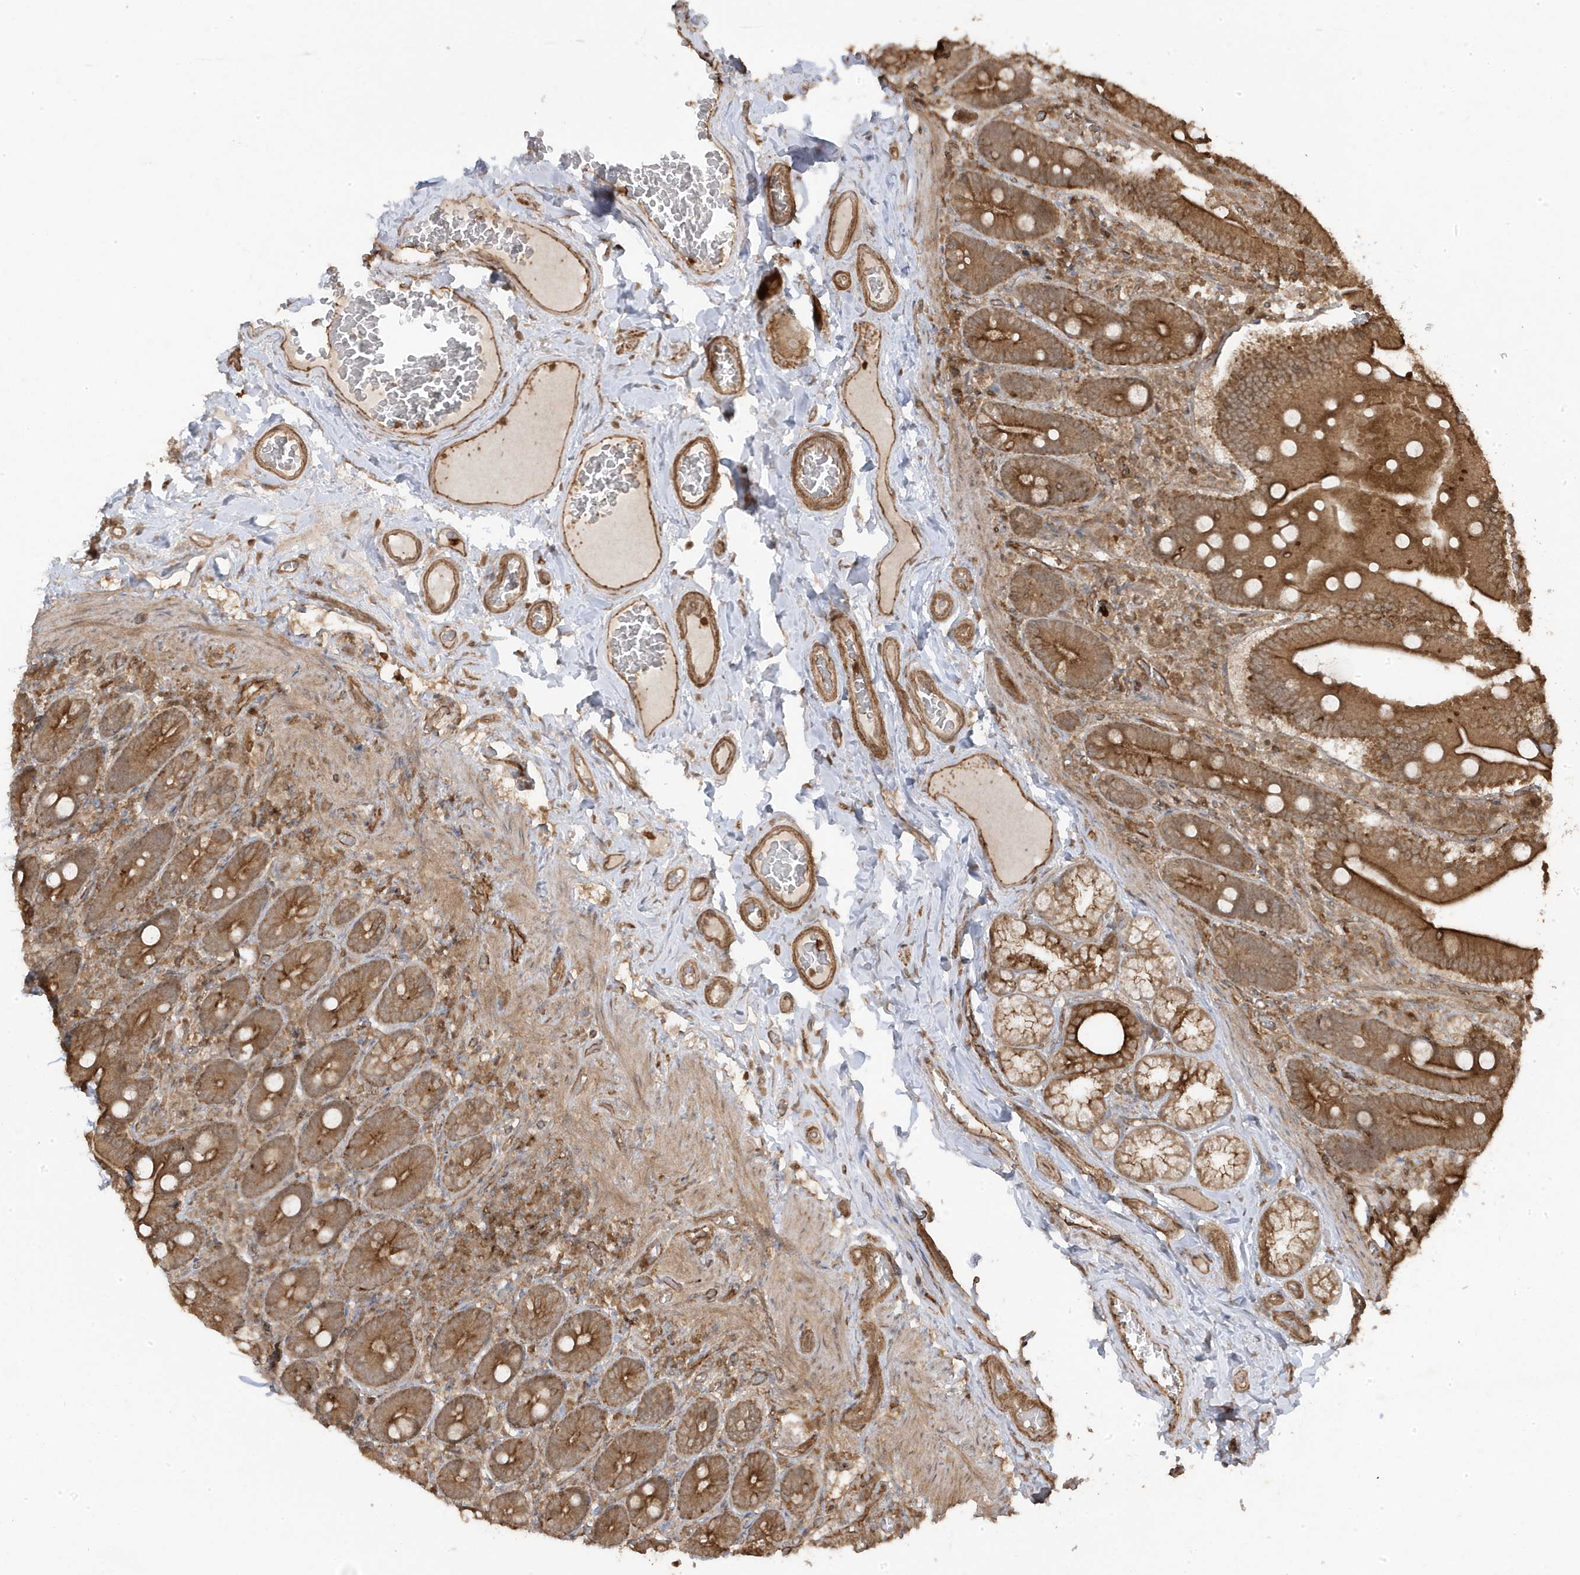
{"staining": {"intensity": "strong", "quantity": ">75%", "location": "cytoplasmic/membranous"}, "tissue": "duodenum", "cell_type": "Glandular cells", "image_type": "normal", "snomed": [{"axis": "morphology", "description": "Normal tissue, NOS"}, {"axis": "topography", "description": "Duodenum"}], "caption": "Brown immunohistochemical staining in benign human duodenum shows strong cytoplasmic/membranous positivity in about >75% of glandular cells. (Brightfield microscopy of DAB IHC at high magnification).", "gene": "ASAP1", "patient": {"sex": "female", "age": 62}}